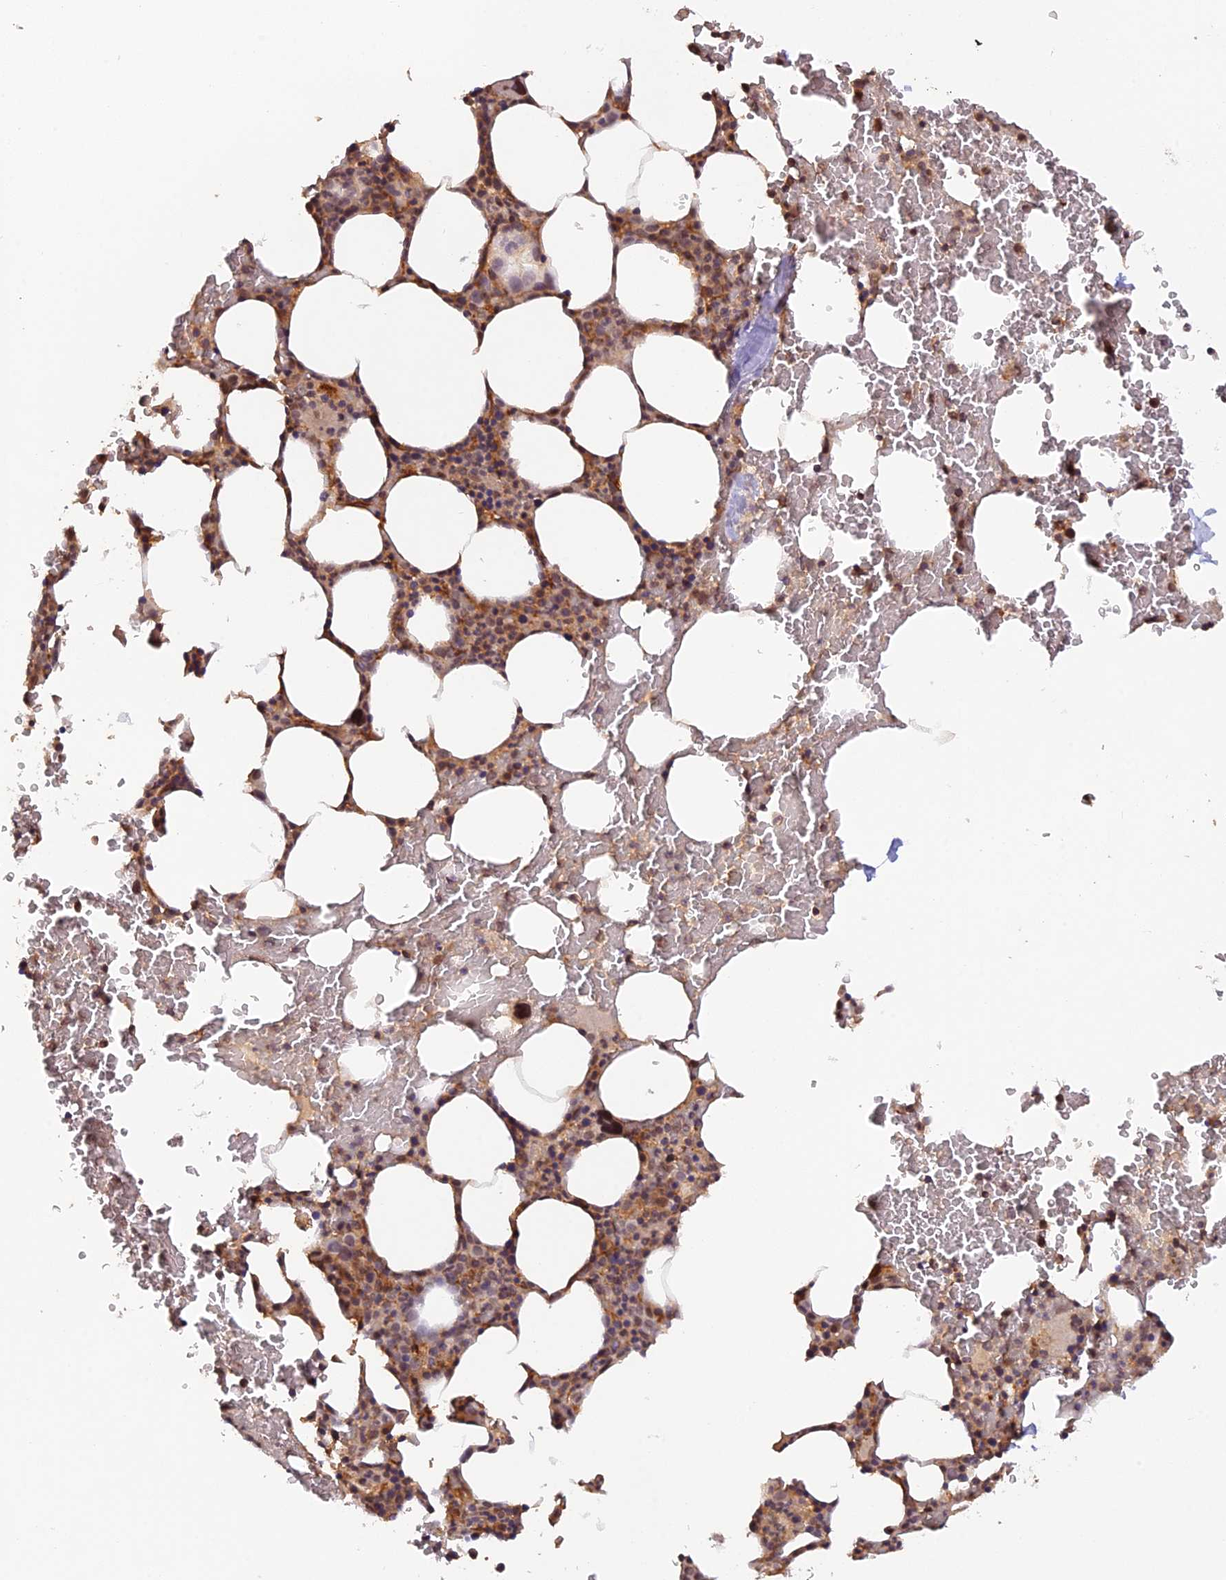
{"staining": {"intensity": "strong", "quantity": "<25%", "location": "nuclear"}, "tissue": "bone marrow", "cell_type": "Hematopoietic cells", "image_type": "normal", "snomed": [{"axis": "morphology", "description": "Normal tissue, NOS"}, {"axis": "morphology", "description": "Inflammation, NOS"}, {"axis": "topography", "description": "Bone marrow"}], "caption": "Immunohistochemistry photomicrograph of benign bone marrow: human bone marrow stained using immunohistochemistry (IHC) demonstrates medium levels of strong protein expression localized specifically in the nuclear of hematopoietic cells, appearing as a nuclear brown color.", "gene": "ZNF436", "patient": {"sex": "female", "age": 78}}